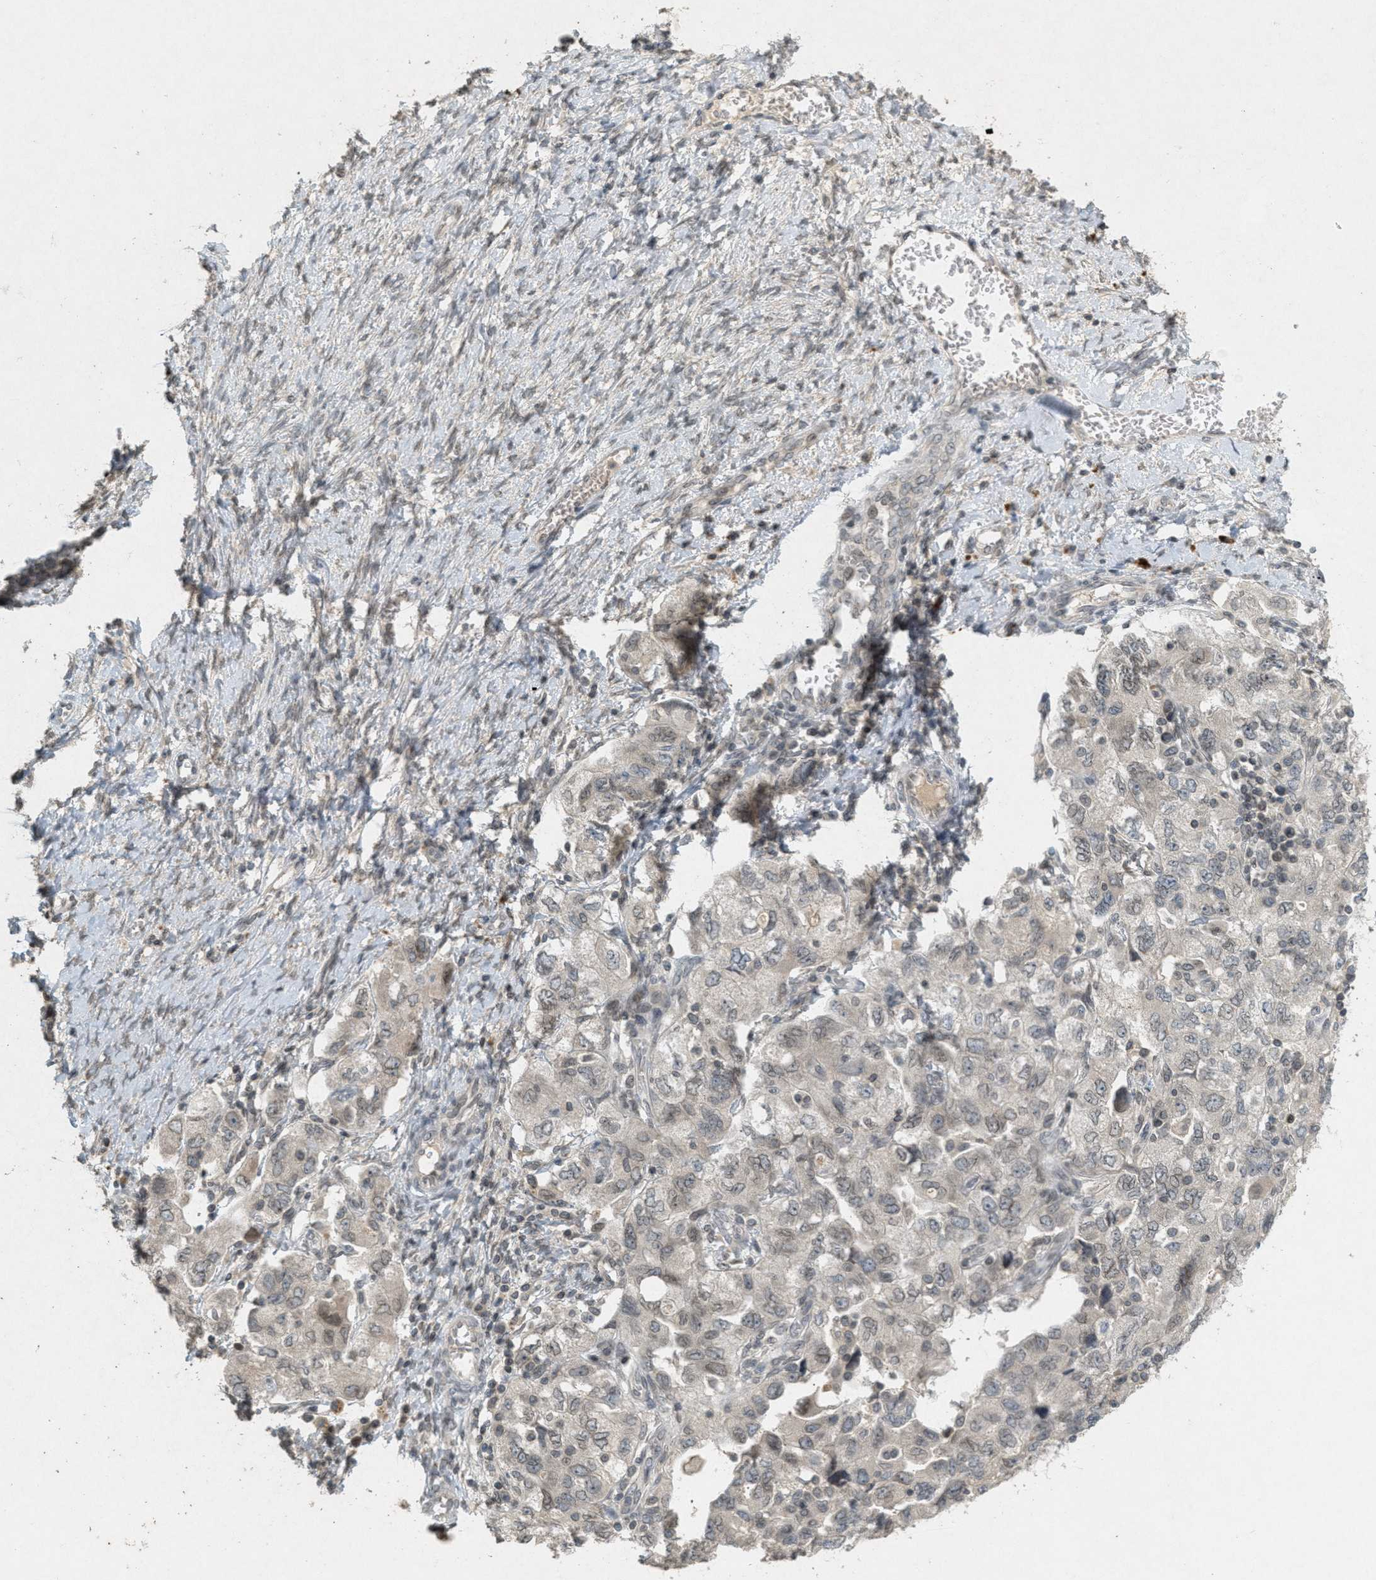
{"staining": {"intensity": "weak", "quantity": "<25%", "location": "nuclear"}, "tissue": "ovarian cancer", "cell_type": "Tumor cells", "image_type": "cancer", "snomed": [{"axis": "morphology", "description": "Carcinoma, NOS"}, {"axis": "morphology", "description": "Cystadenocarcinoma, serous, NOS"}, {"axis": "topography", "description": "Ovary"}], "caption": "A photomicrograph of human ovarian cancer is negative for staining in tumor cells. (DAB (3,3'-diaminobenzidine) immunohistochemistry, high magnification).", "gene": "ABHD6", "patient": {"sex": "female", "age": 69}}